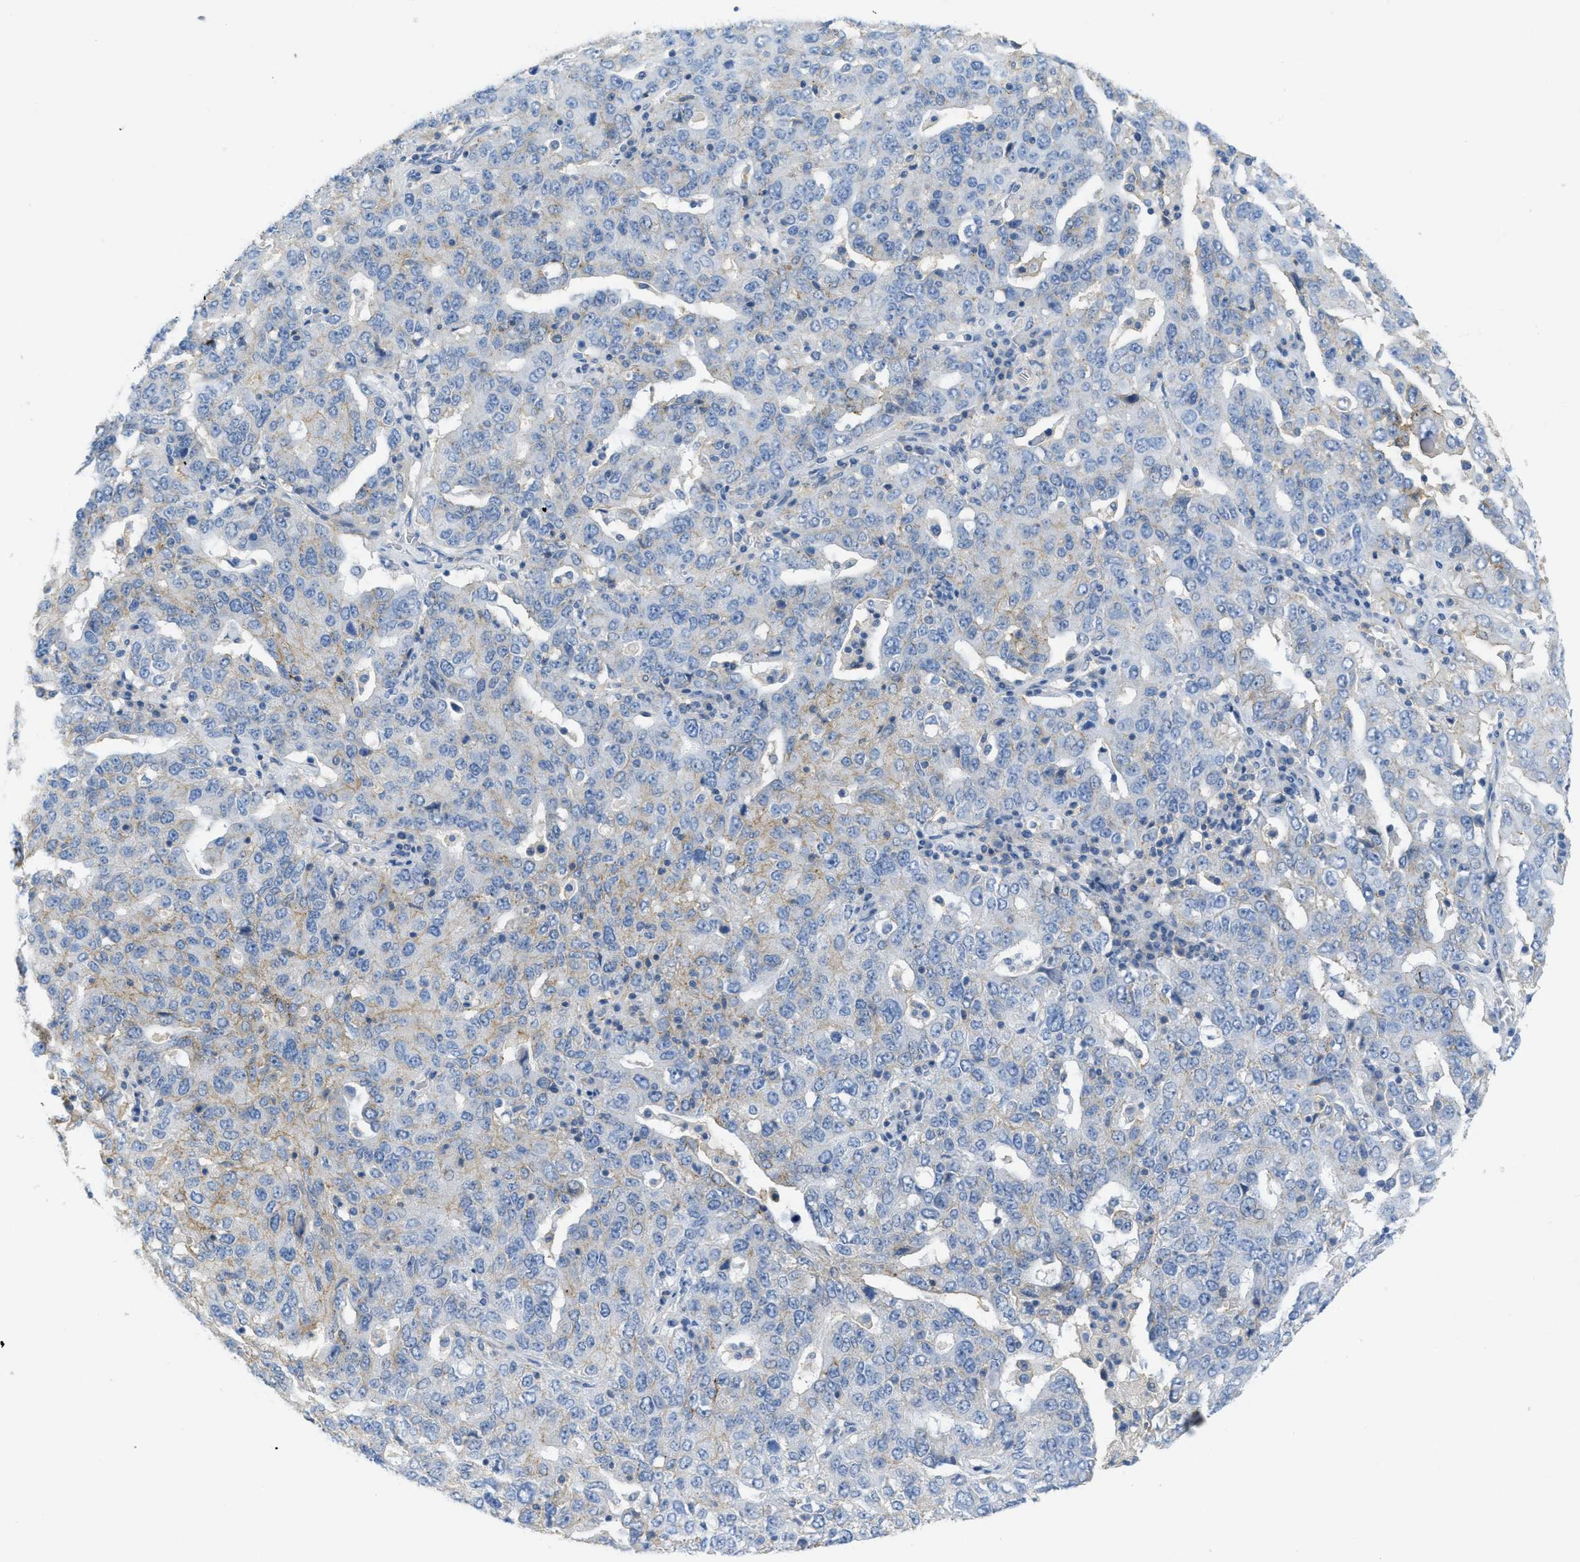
{"staining": {"intensity": "weak", "quantity": "25%-75%", "location": "cytoplasmic/membranous"}, "tissue": "ovarian cancer", "cell_type": "Tumor cells", "image_type": "cancer", "snomed": [{"axis": "morphology", "description": "Carcinoma, endometroid"}, {"axis": "topography", "description": "Ovary"}], "caption": "This micrograph shows immunohistochemistry (IHC) staining of human endometroid carcinoma (ovarian), with low weak cytoplasmic/membranous positivity in about 25%-75% of tumor cells.", "gene": "CNNM4", "patient": {"sex": "female", "age": 62}}